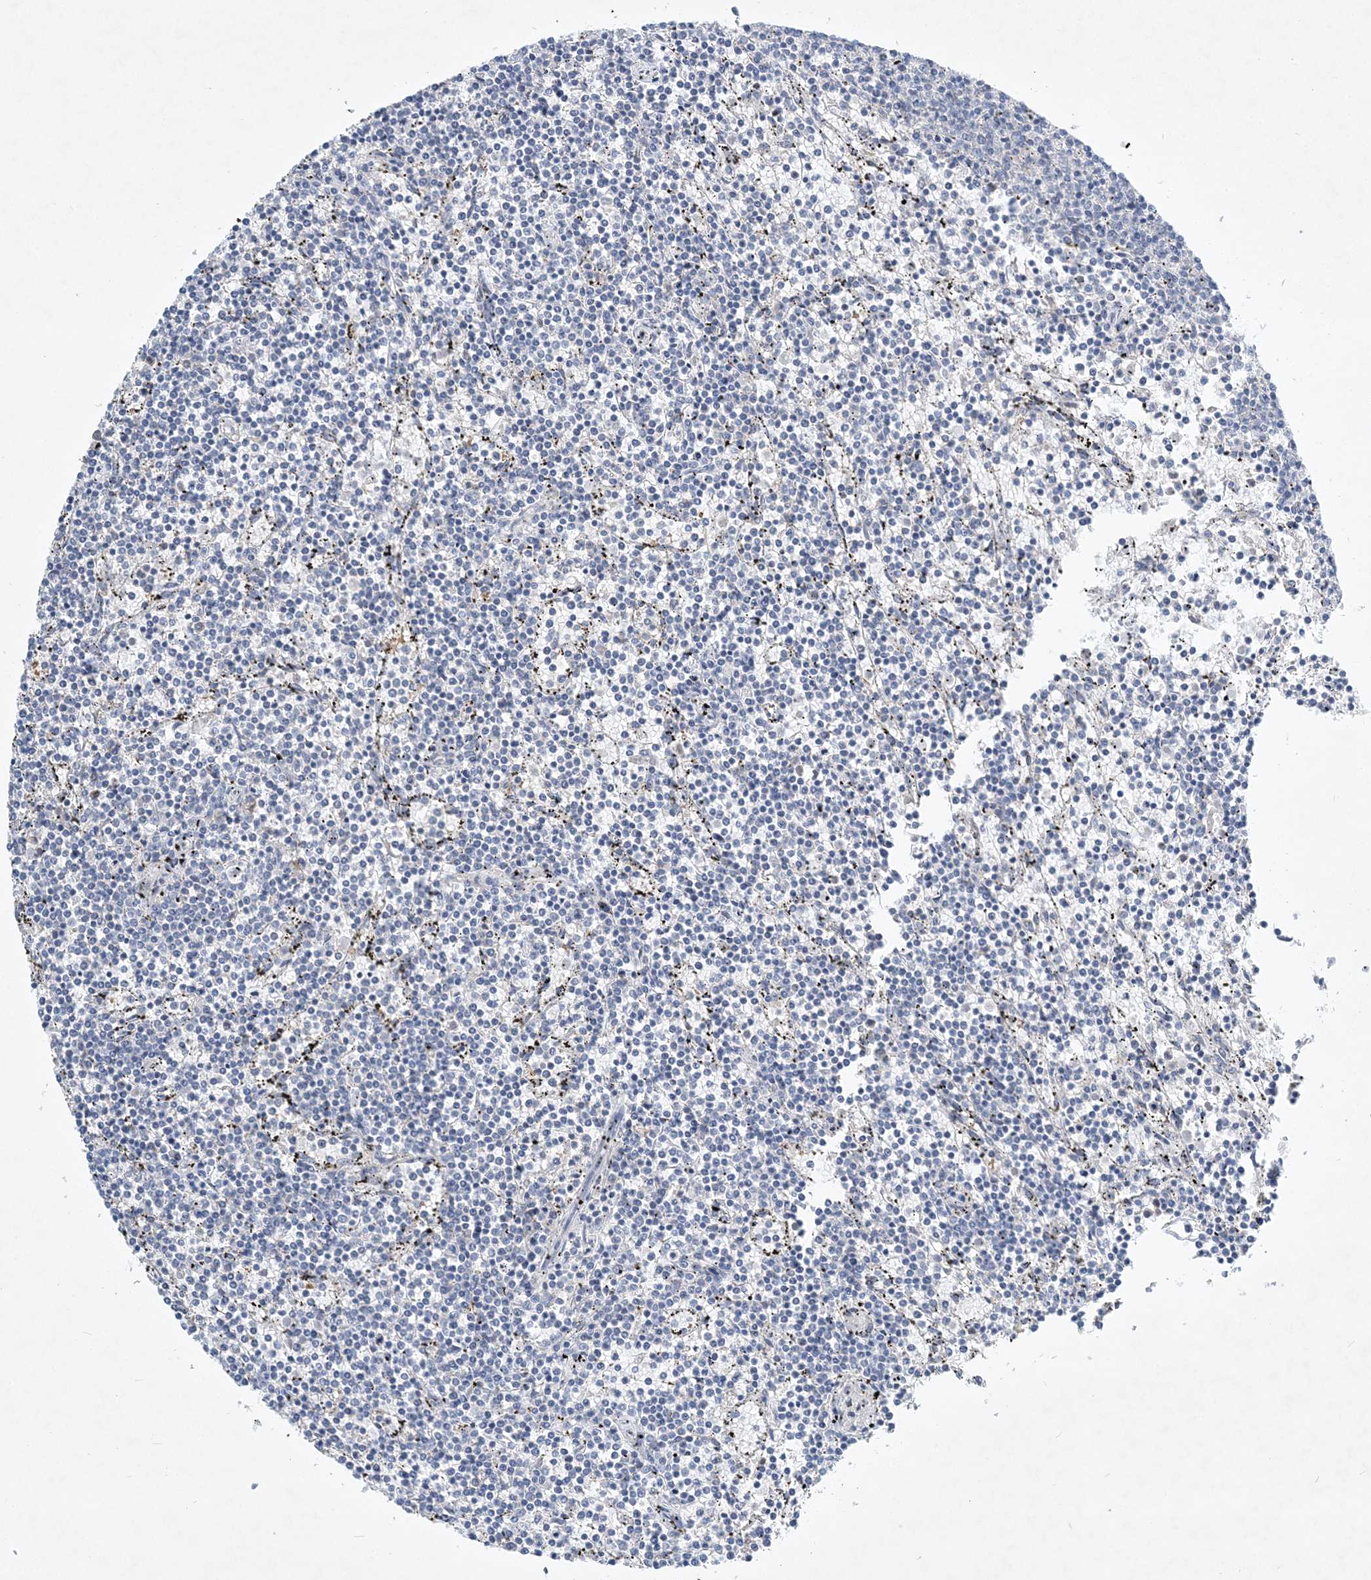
{"staining": {"intensity": "negative", "quantity": "none", "location": "none"}, "tissue": "lymphoma", "cell_type": "Tumor cells", "image_type": "cancer", "snomed": [{"axis": "morphology", "description": "Malignant lymphoma, non-Hodgkin's type, Low grade"}, {"axis": "topography", "description": "Spleen"}], "caption": "Immunohistochemistry (IHC) histopathology image of neoplastic tissue: low-grade malignant lymphoma, non-Hodgkin's type stained with DAB reveals no significant protein expression in tumor cells.", "gene": "ANKRD35", "patient": {"sex": "female", "age": 50}}